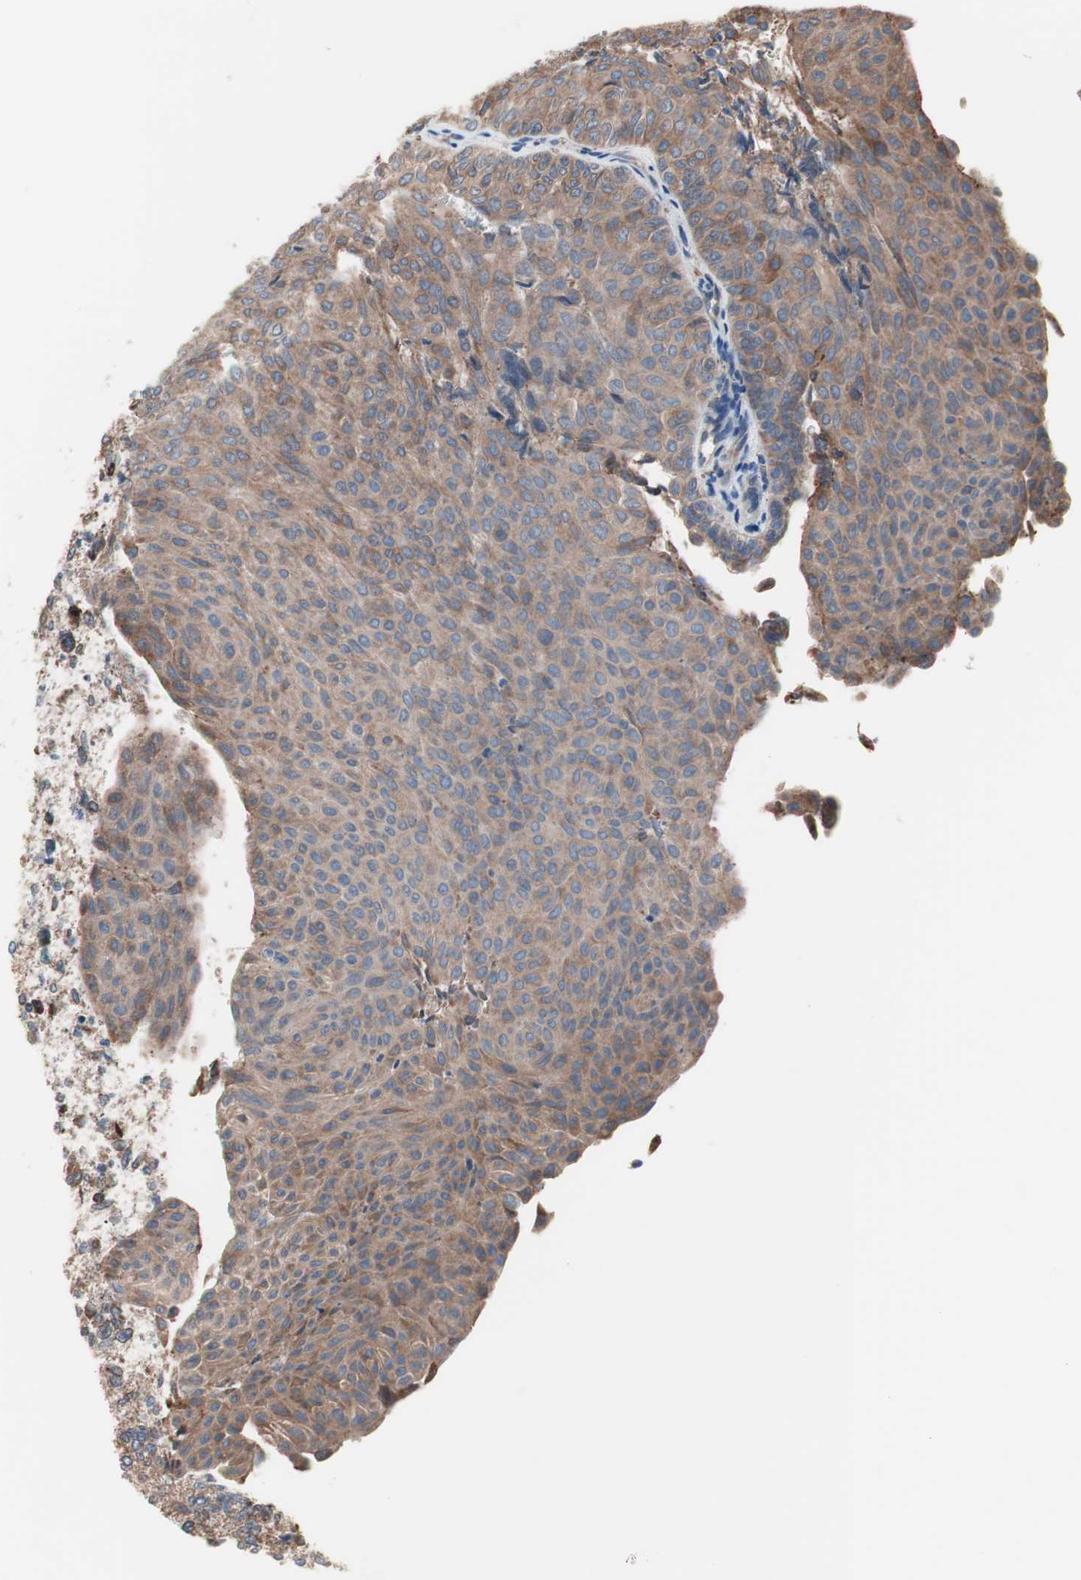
{"staining": {"intensity": "moderate", "quantity": ">75%", "location": "cytoplasmic/membranous"}, "tissue": "urothelial cancer", "cell_type": "Tumor cells", "image_type": "cancer", "snomed": [{"axis": "morphology", "description": "Urothelial carcinoma, Low grade"}, {"axis": "topography", "description": "Urinary bladder"}], "caption": "High-magnification brightfield microscopy of urothelial cancer stained with DAB (3,3'-diaminobenzidine) (brown) and counterstained with hematoxylin (blue). tumor cells exhibit moderate cytoplasmic/membranous positivity is seen in about>75% of cells.", "gene": "SLC27A4", "patient": {"sex": "male", "age": 78}}